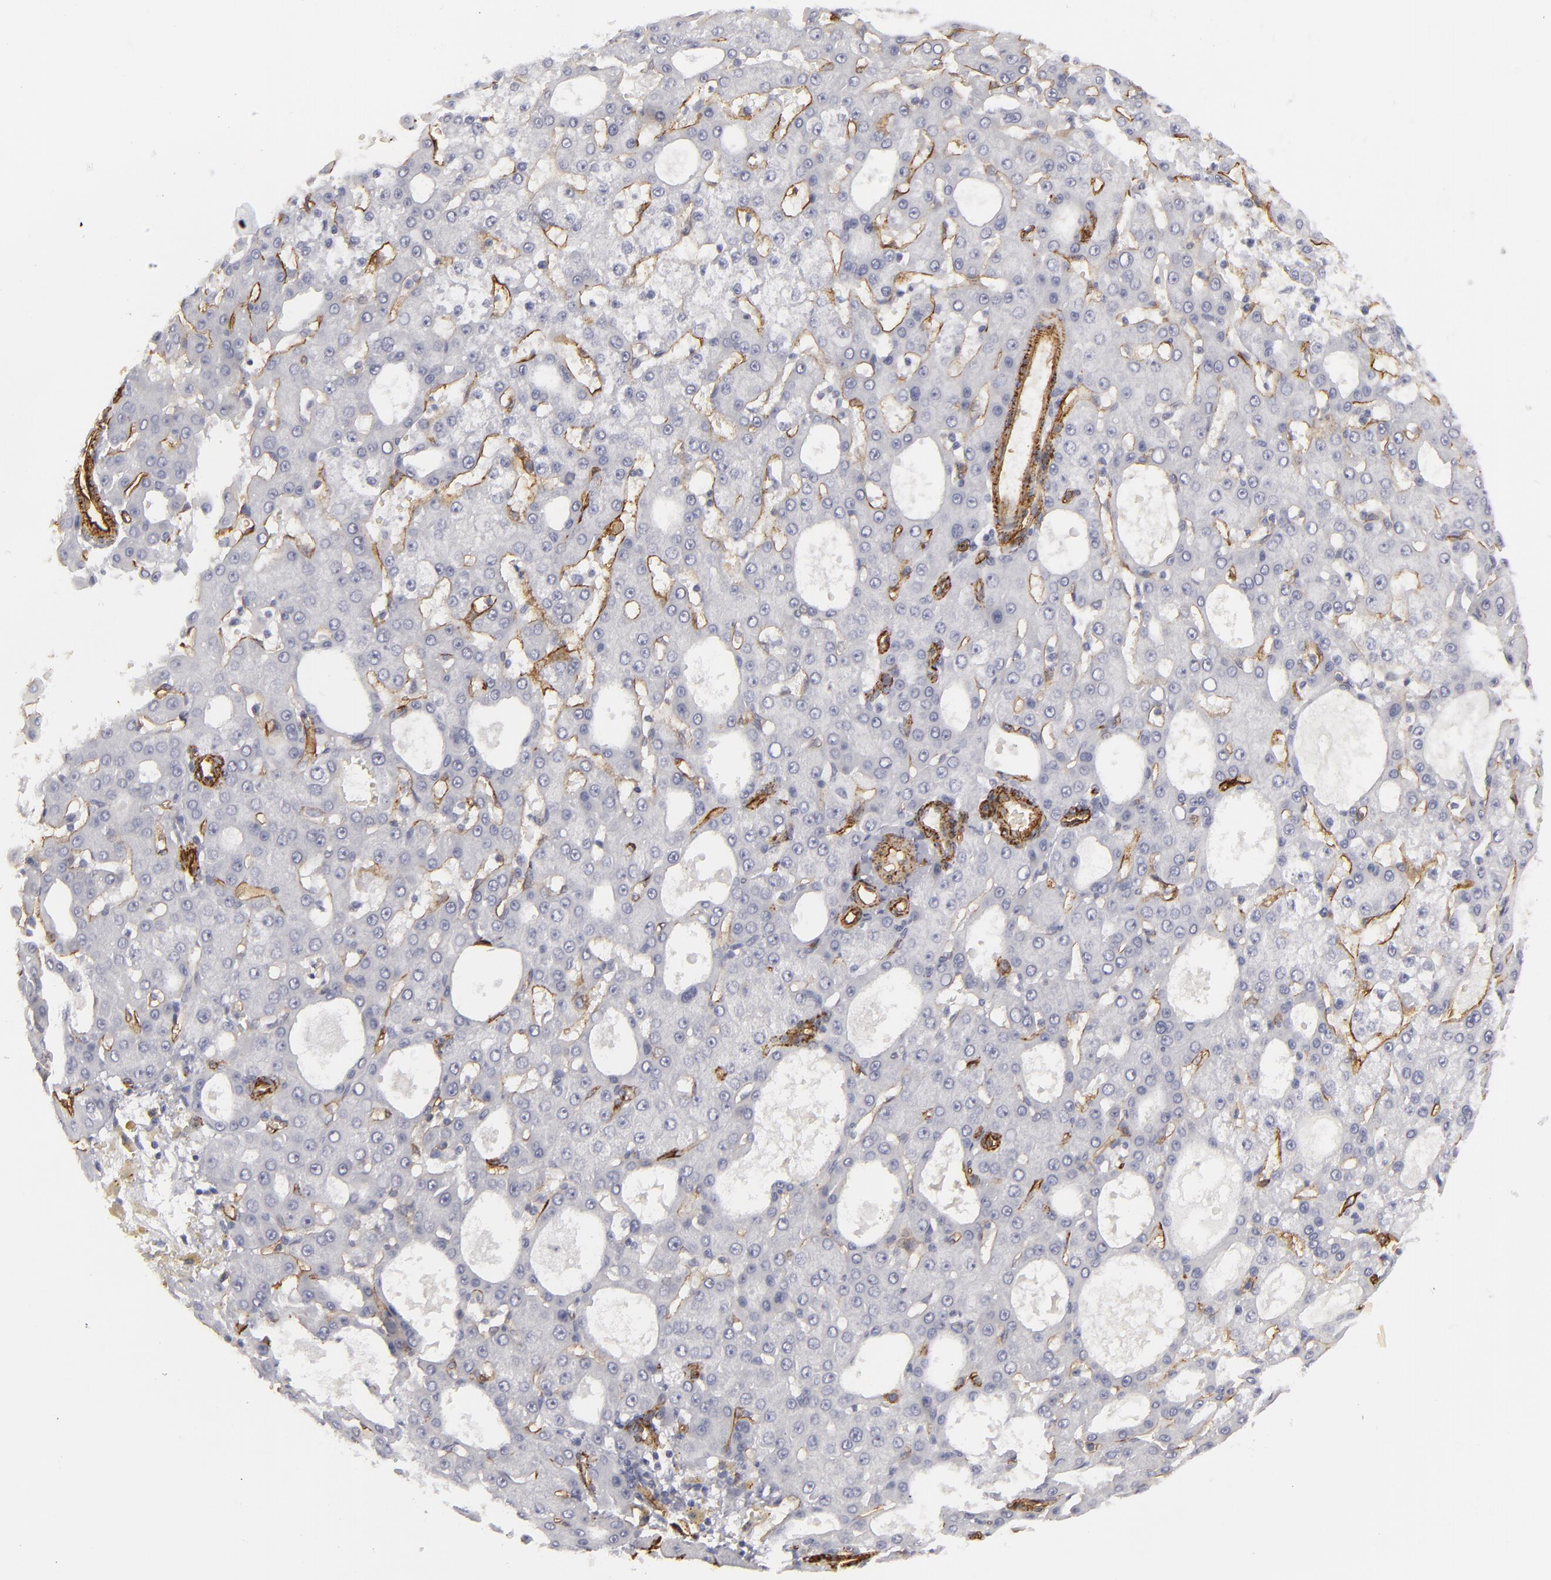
{"staining": {"intensity": "negative", "quantity": "none", "location": "none"}, "tissue": "liver cancer", "cell_type": "Tumor cells", "image_type": "cancer", "snomed": [{"axis": "morphology", "description": "Carcinoma, Hepatocellular, NOS"}, {"axis": "topography", "description": "Liver"}], "caption": "High magnification brightfield microscopy of liver cancer (hepatocellular carcinoma) stained with DAB (brown) and counterstained with hematoxylin (blue): tumor cells show no significant staining.", "gene": "MCAM", "patient": {"sex": "male", "age": 47}}